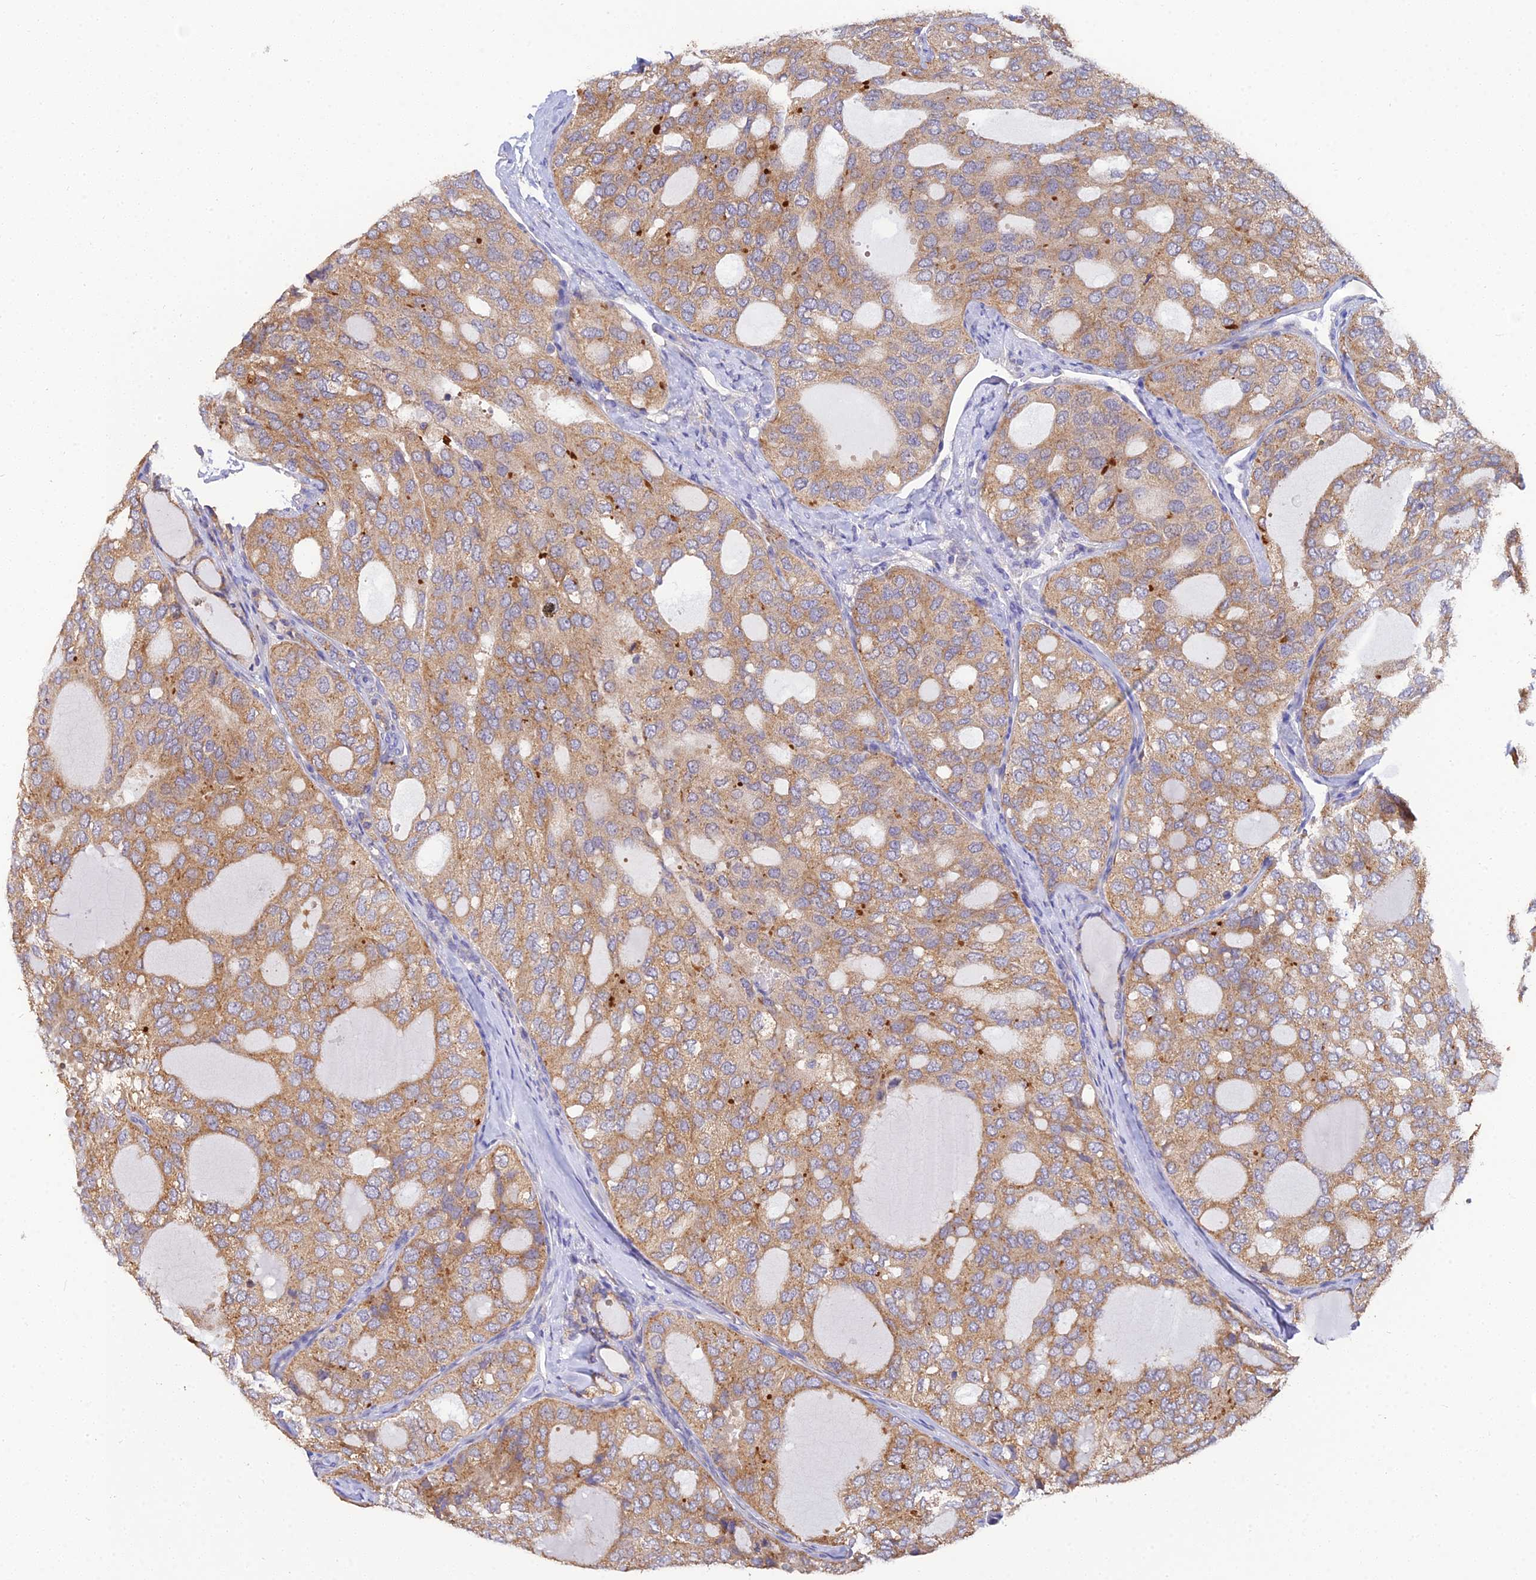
{"staining": {"intensity": "moderate", "quantity": ">75%", "location": "cytoplasmic/membranous"}, "tissue": "thyroid cancer", "cell_type": "Tumor cells", "image_type": "cancer", "snomed": [{"axis": "morphology", "description": "Follicular adenoma carcinoma, NOS"}, {"axis": "topography", "description": "Thyroid gland"}], "caption": "IHC micrograph of neoplastic tissue: human thyroid follicular adenoma carcinoma stained using IHC reveals medium levels of moderate protein expression localized specifically in the cytoplasmic/membranous of tumor cells, appearing as a cytoplasmic/membranous brown color.", "gene": "ARL8B", "patient": {"sex": "male", "age": 75}}